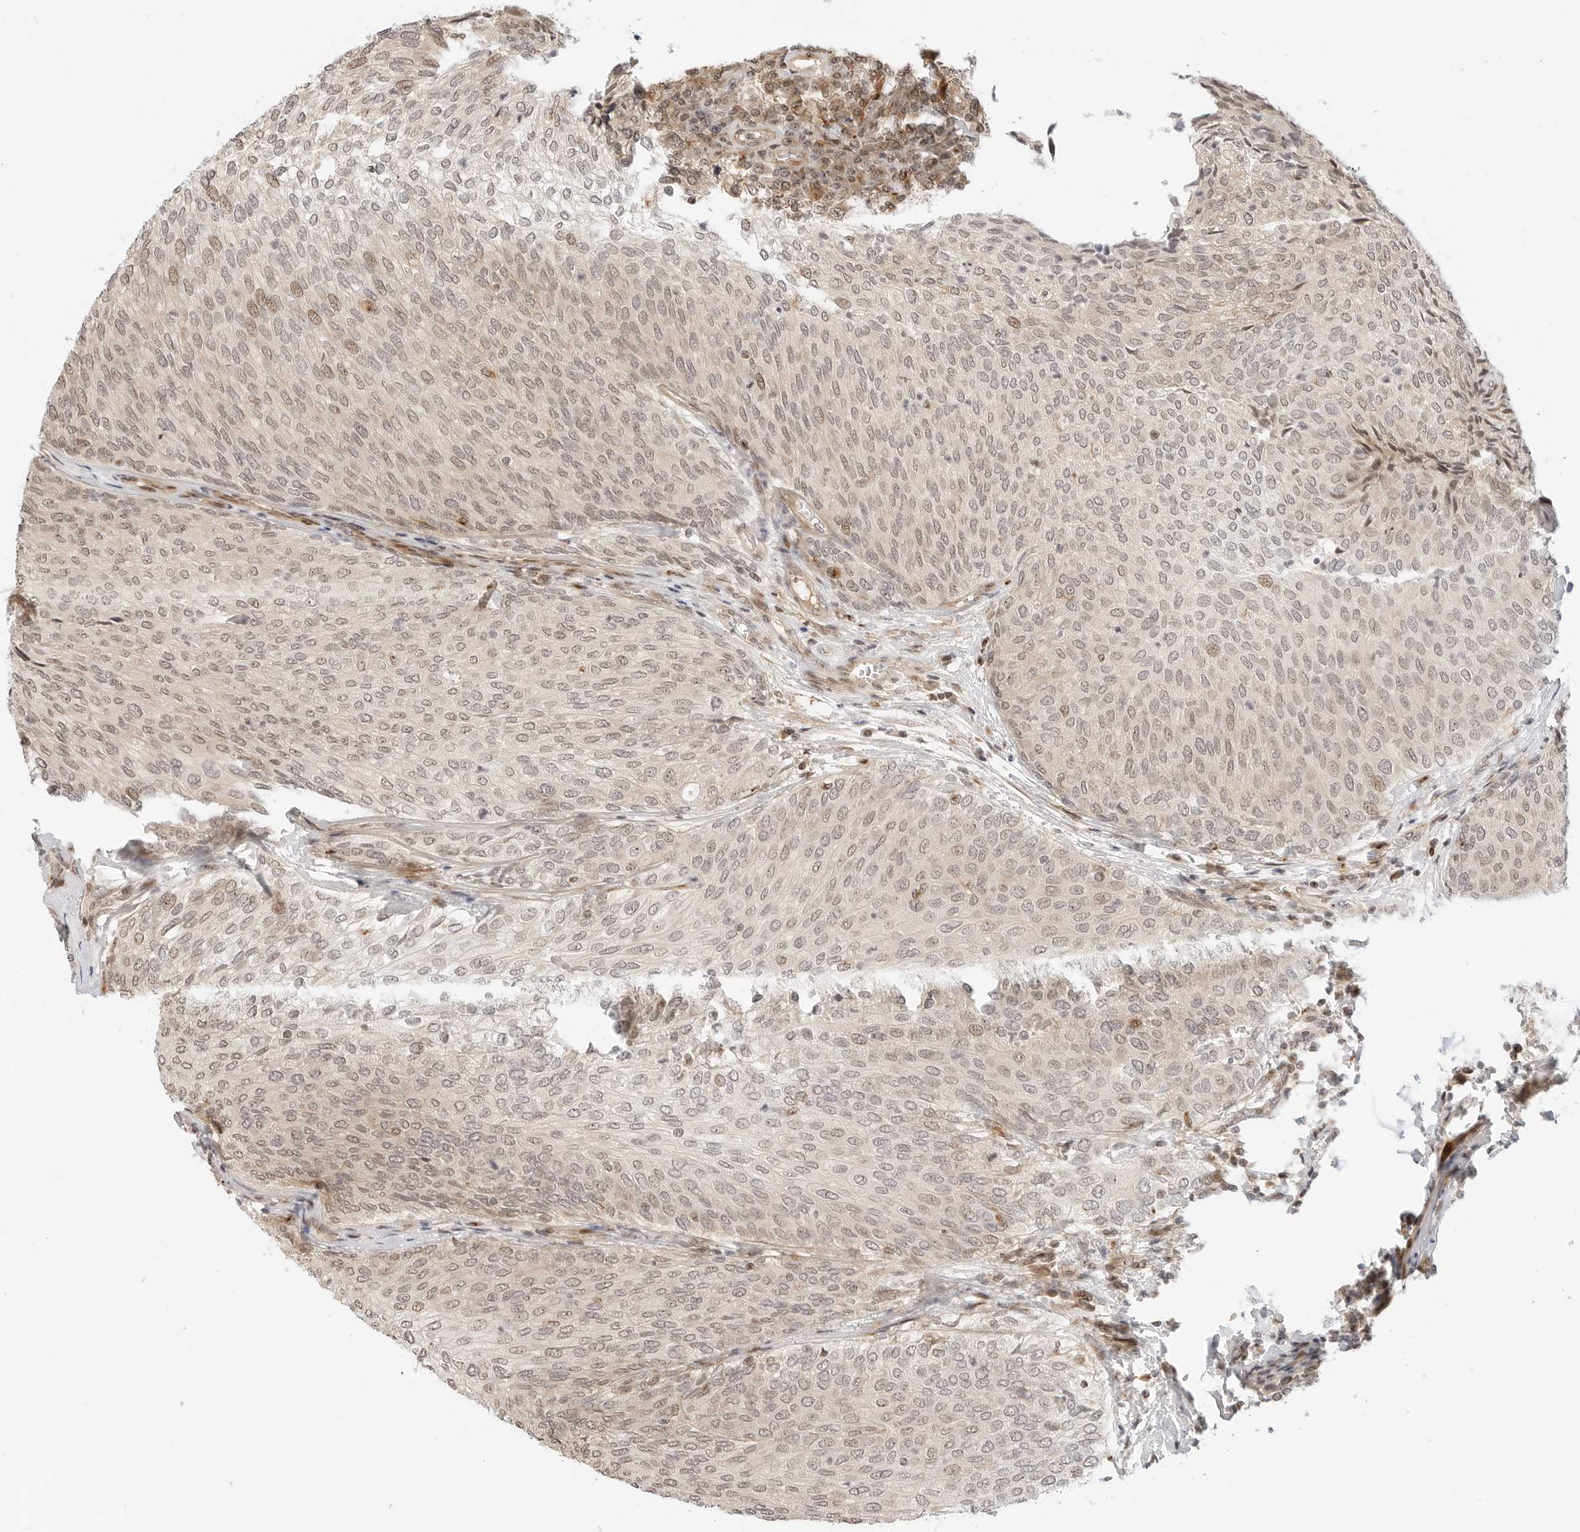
{"staining": {"intensity": "weak", "quantity": "<25%", "location": "nuclear"}, "tissue": "urothelial cancer", "cell_type": "Tumor cells", "image_type": "cancer", "snomed": [{"axis": "morphology", "description": "Urothelial carcinoma, Low grade"}, {"axis": "topography", "description": "Urinary bladder"}], "caption": "Immunohistochemistry image of urothelial cancer stained for a protein (brown), which exhibits no staining in tumor cells. The staining is performed using DAB brown chromogen with nuclei counter-stained in using hematoxylin.", "gene": "GEM", "patient": {"sex": "female", "age": 79}}